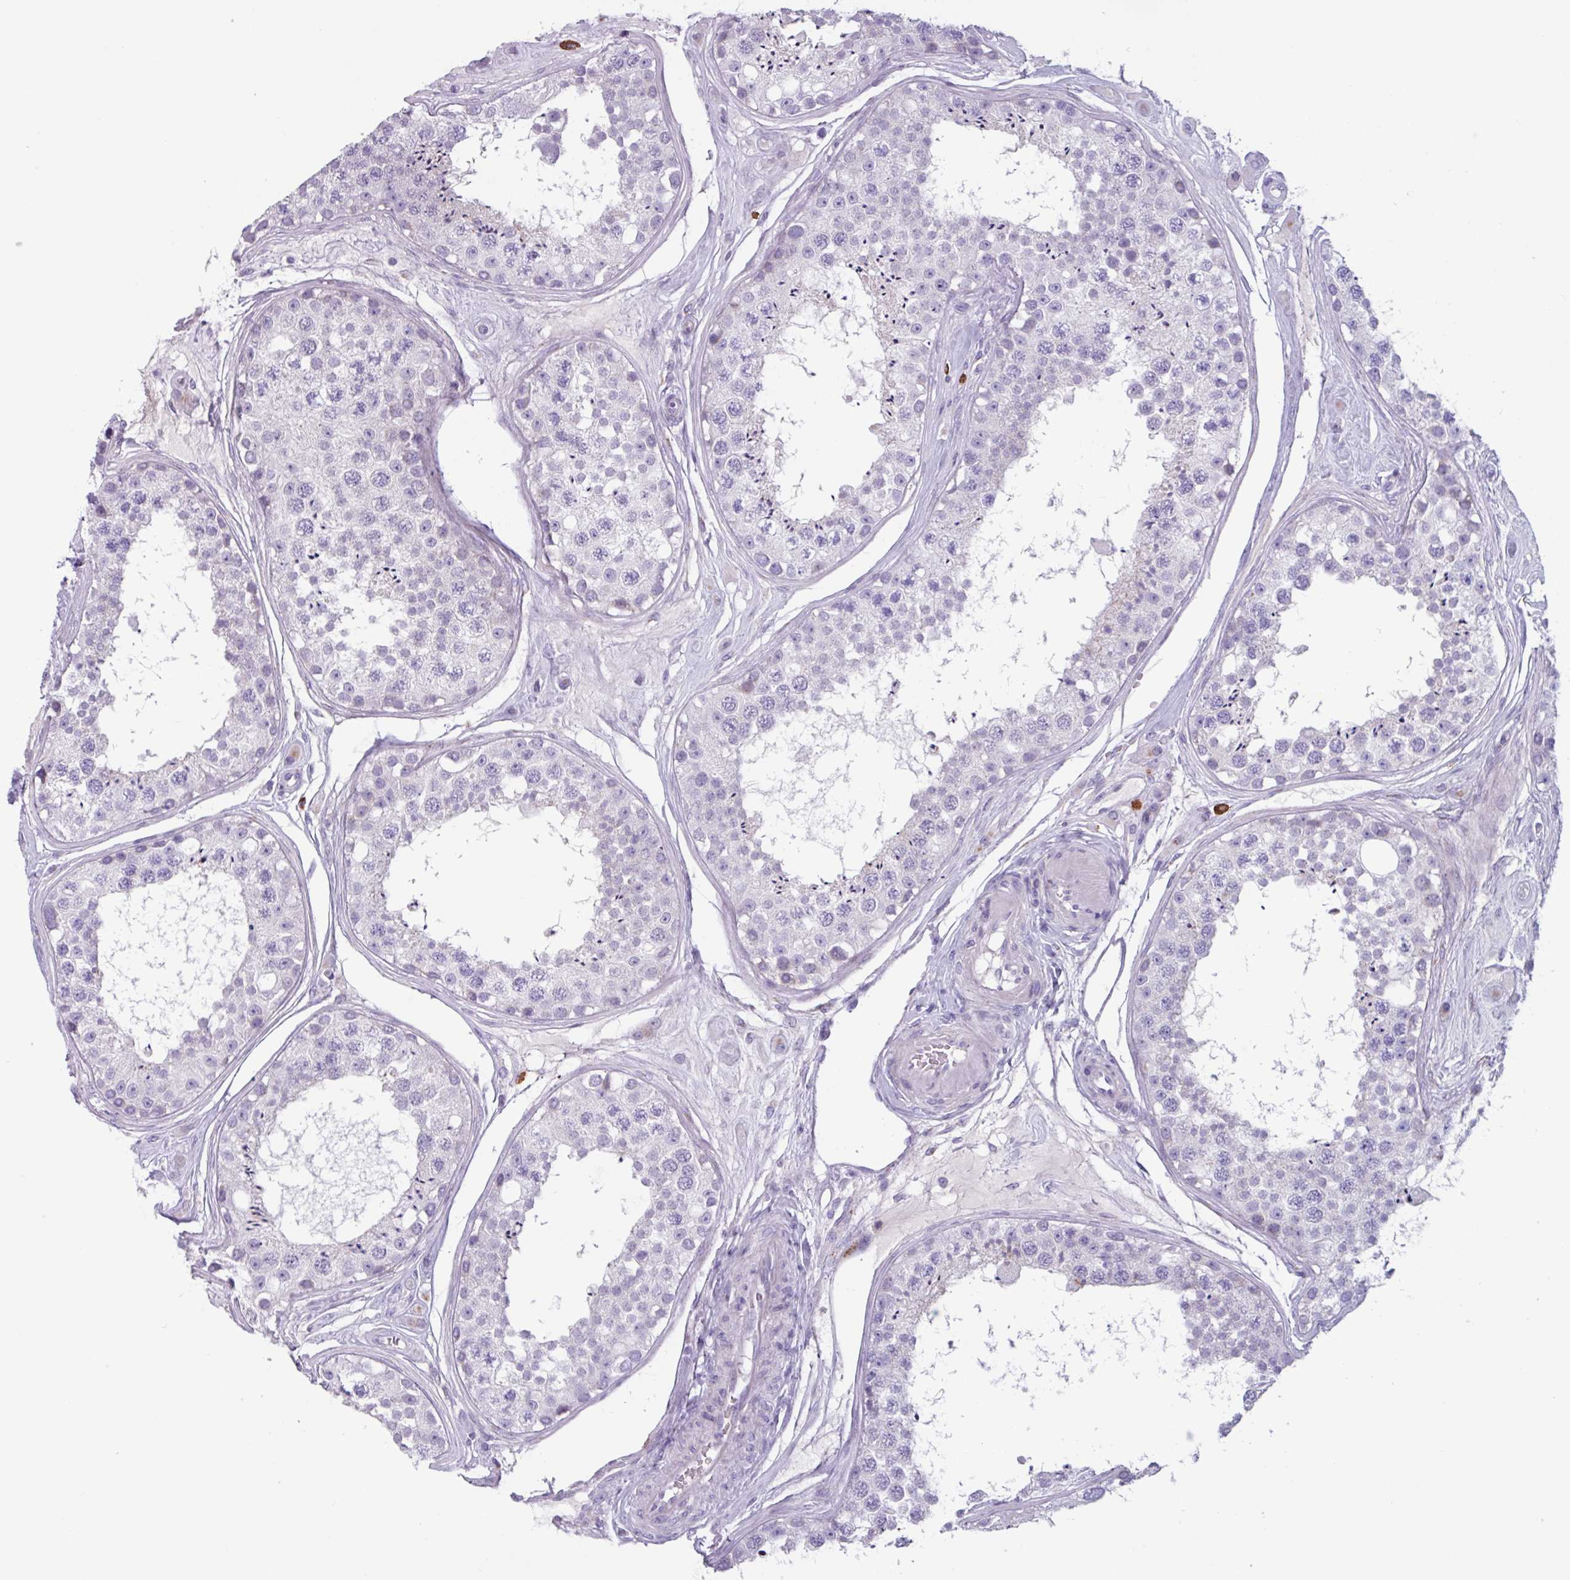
{"staining": {"intensity": "weak", "quantity": "<25%", "location": "cytoplasmic/membranous"}, "tissue": "testis", "cell_type": "Cells in seminiferous ducts", "image_type": "normal", "snomed": [{"axis": "morphology", "description": "Normal tissue, NOS"}, {"axis": "topography", "description": "Testis"}], "caption": "Cells in seminiferous ducts show no significant protein staining in unremarkable testis. Brightfield microscopy of IHC stained with DAB (brown) and hematoxylin (blue), captured at high magnification.", "gene": "ADGRE1", "patient": {"sex": "male", "age": 25}}